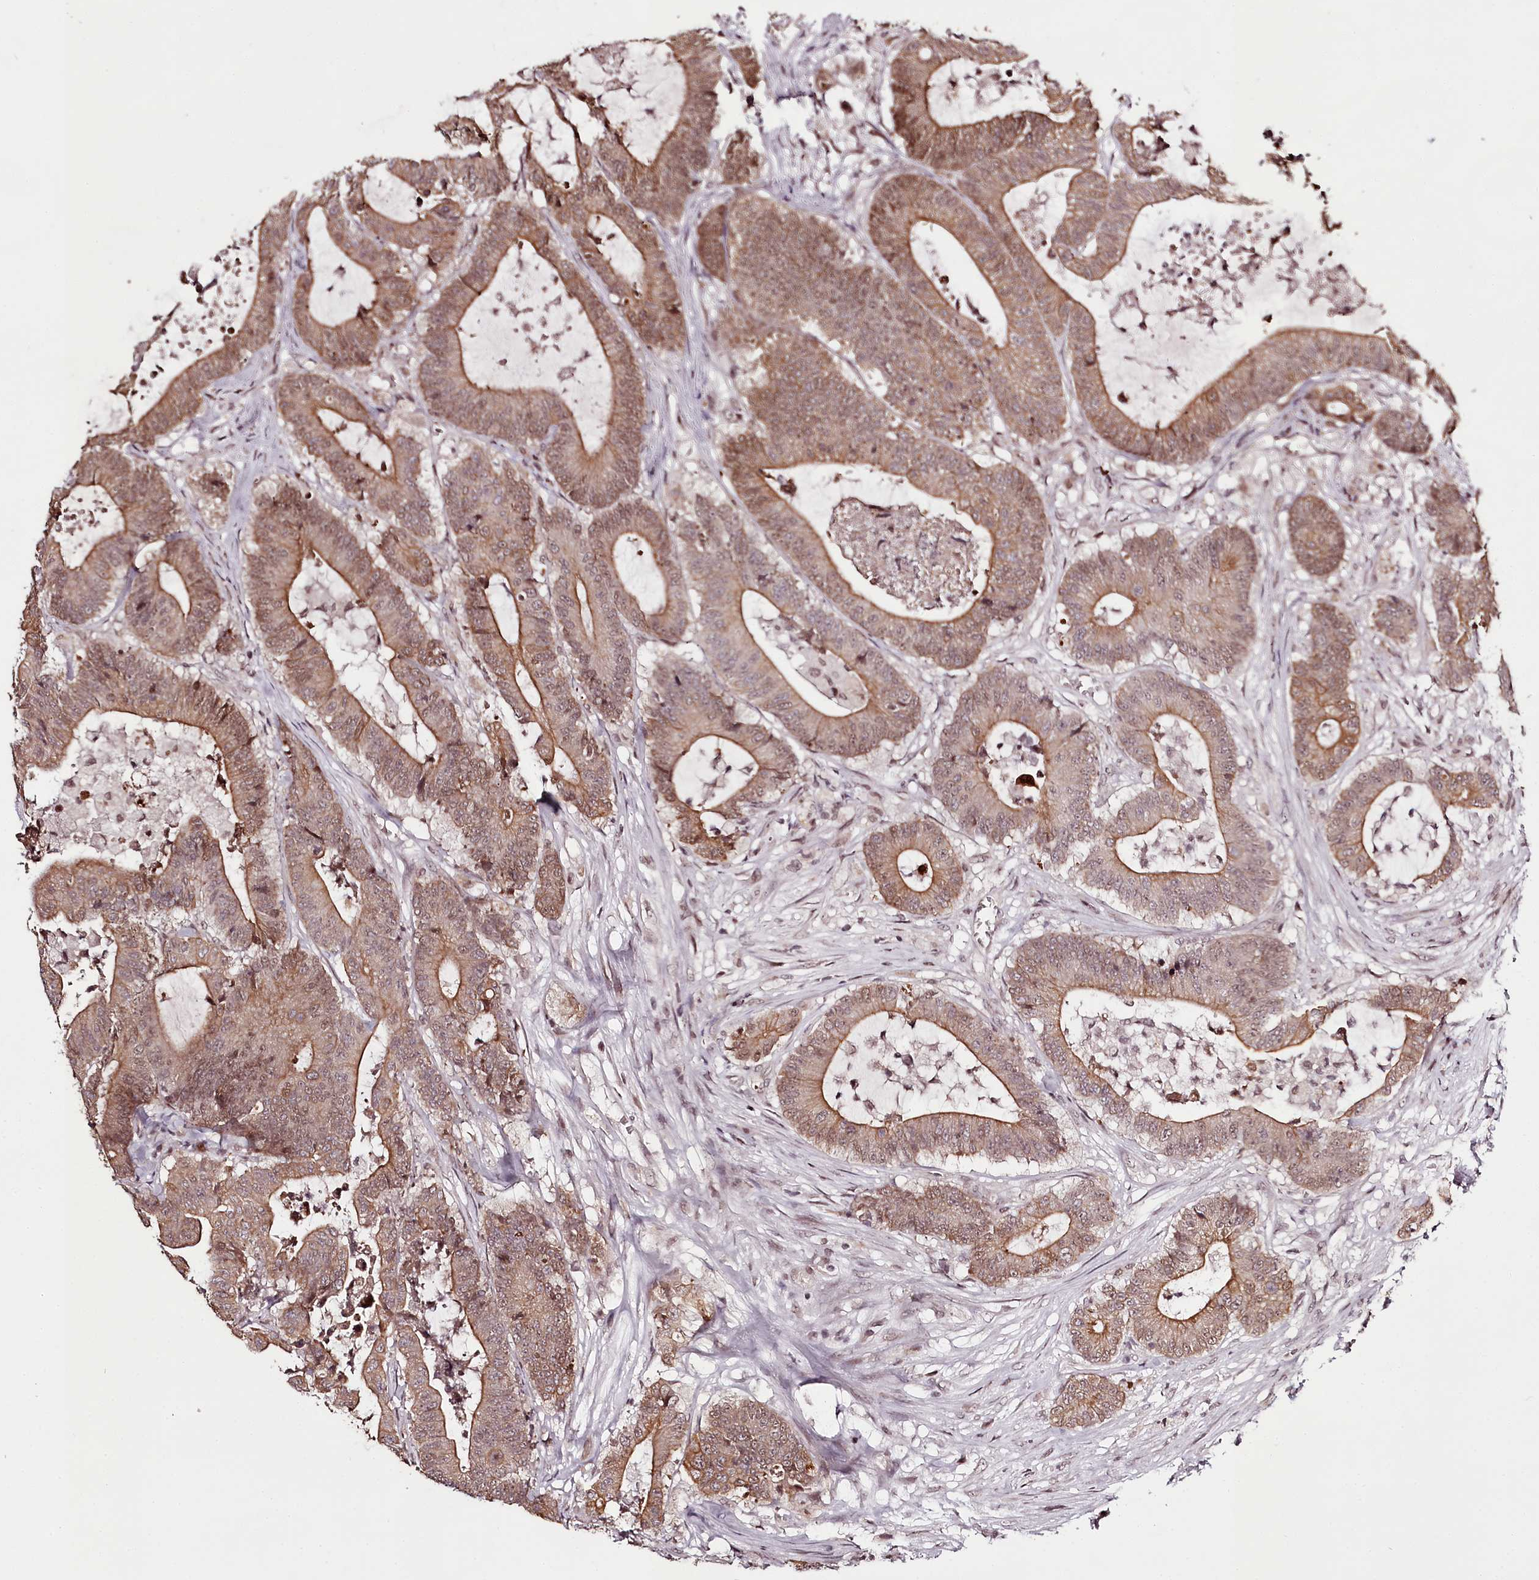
{"staining": {"intensity": "moderate", "quantity": ">75%", "location": "cytoplasmic/membranous"}, "tissue": "colorectal cancer", "cell_type": "Tumor cells", "image_type": "cancer", "snomed": [{"axis": "morphology", "description": "Adenocarcinoma, NOS"}, {"axis": "topography", "description": "Colon"}], "caption": "DAB (3,3'-diaminobenzidine) immunohistochemical staining of colorectal cancer displays moderate cytoplasmic/membranous protein expression in approximately >75% of tumor cells.", "gene": "THYN1", "patient": {"sex": "female", "age": 84}}